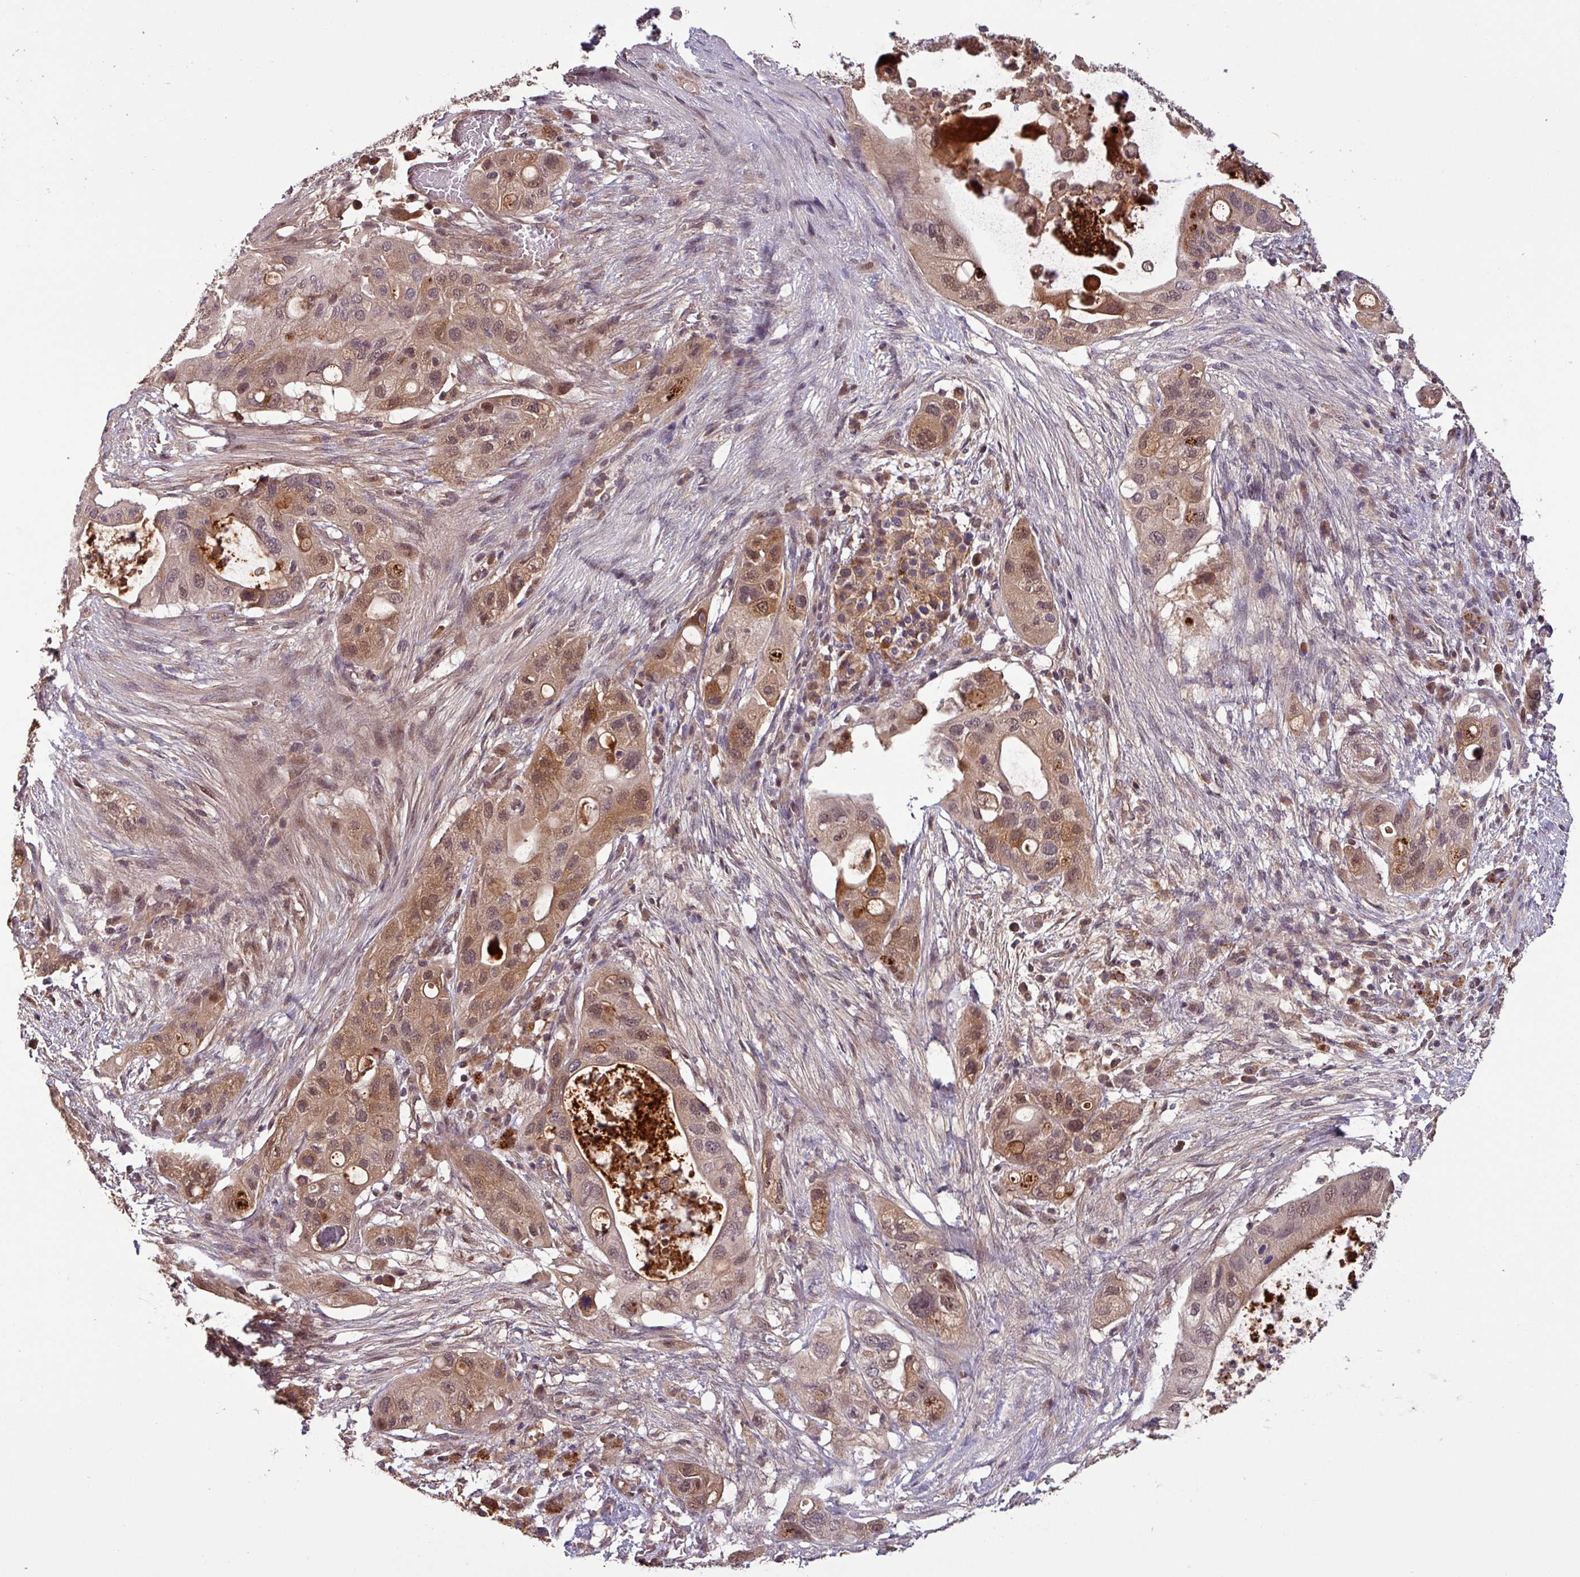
{"staining": {"intensity": "moderate", "quantity": ">75%", "location": "cytoplasmic/membranous,nuclear"}, "tissue": "pancreatic cancer", "cell_type": "Tumor cells", "image_type": "cancer", "snomed": [{"axis": "morphology", "description": "Adenocarcinoma, NOS"}, {"axis": "topography", "description": "Pancreas"}], "caption": "Pancreatic adenocarcinoma stained for a protein (brown) shows moderate cytoplasmic/membranous and nuclear positive staining in about >75% of tumor cells.", "gene": "PUS1", "patient": {"sex": "female", "age": 72}}